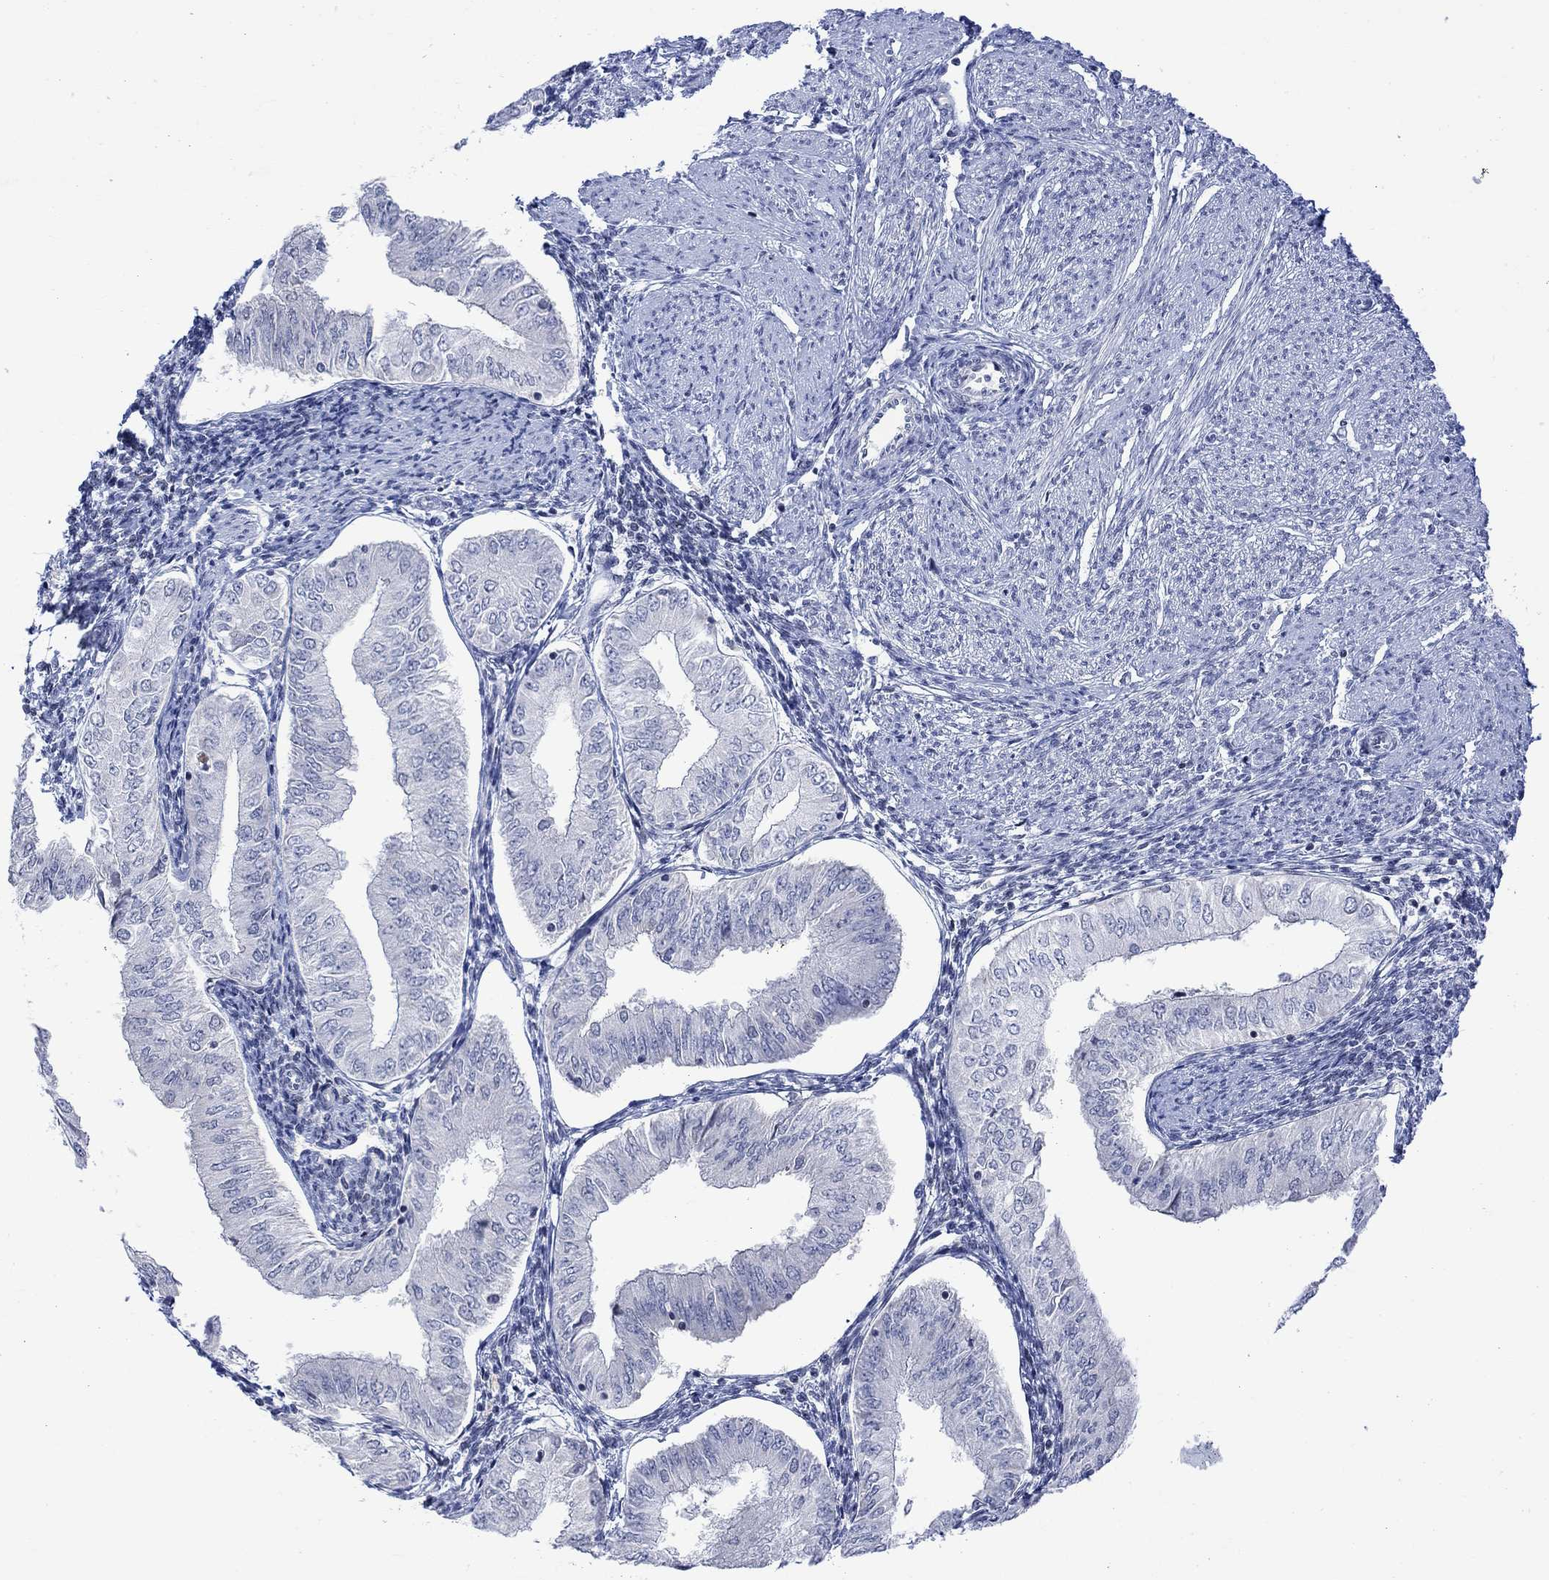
{"staining": {"intensity": "negative", "quantity": "none", "location": "none"}, "tissue": "endometrial cancer", "cell_type": "Tumor cells", "image_type": "cancer", "snomed": [{"axis": "morphology", "description": "Adenocarcinoma, NOS"}, {"axis": "topography", "description": "Endometrium"}], "caption": "Photomicrograph shows no significant protein positivity in tumor cells of endometrial cancer (adenocarcinoma). (DAB (3,3'-diaminobenzidine) immunohistochemistry (IHC) with hematoxylin counter stain).", "gene": "DCX", "patient": {"sex": "female", "age": 53}}